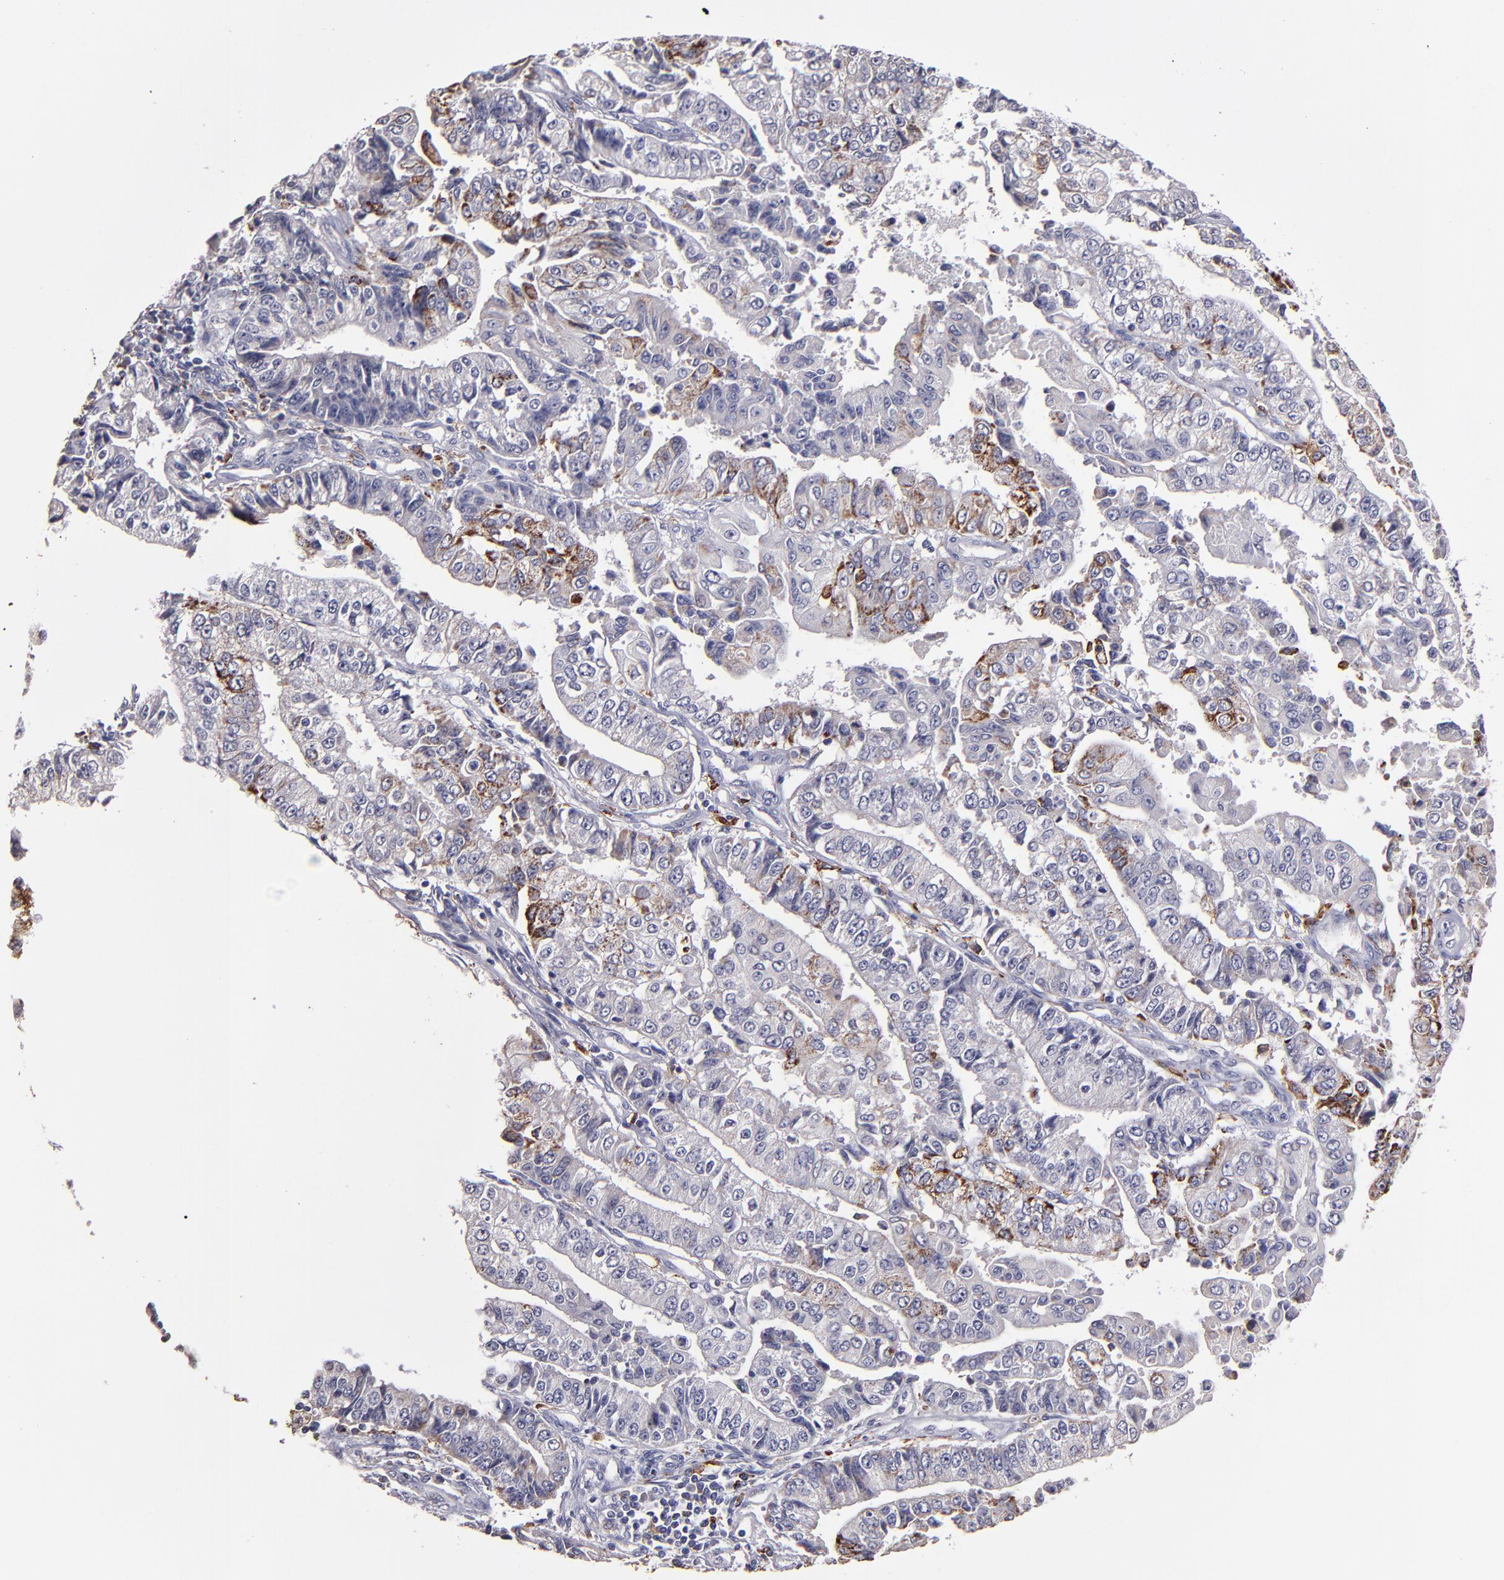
{"staining": {"intensity": "strong", "quantity": "<25%", "location": "cytoplasmic/membranous"}, "tissue": "endometrial cancer", "cell_type": "Tumor cells", "image_type": "cancer", "snomed": [{"axis": "morphology", "description": "Adenocarcinoma, NOS"}, {"axis": "topography", "description": "Endometrium"}], "caption": "This is an image of immunohistochemistry (IHC) staining of endometrial cancer (adenocarcinoma), which shows strong staining in the cytoplasmic/membranous of tumor cells.", "gene": "GLDC", "patient": {"sex": "female", "age": 75}}